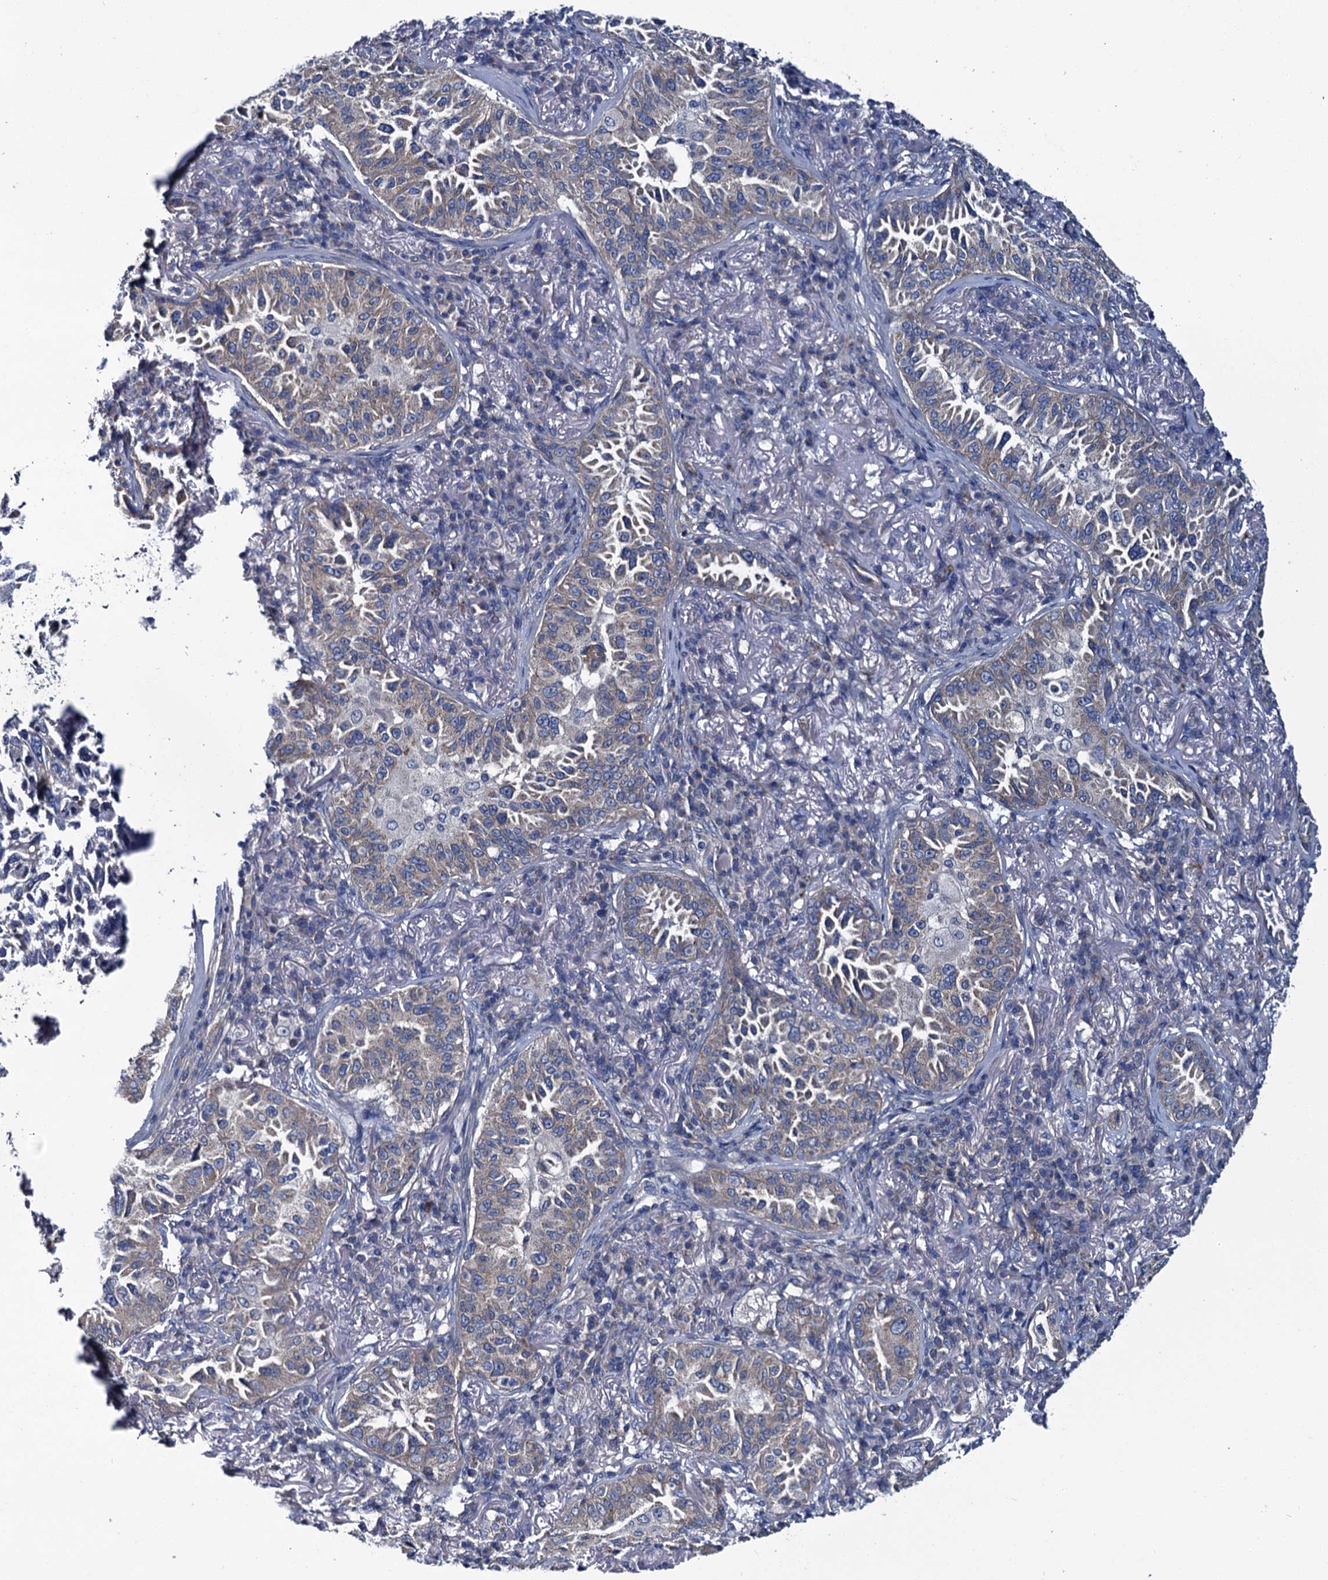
{"staining": {"intensity": "weak", "quantity": "25%-75%", "location": "cytoplasmic/membranous"}, "tissue": "lung cancer", "cell_type": "Tumor cells", "image_type": "cancer", "snomed": [{"axis": "morphology", "description": "Adenocarcinoma, NOS"}, {"axis": "topography", "description": "Lung"}], "caption": "Immunohistochemical staining of human adenocarcinoma (lung) reveals weak cytoplasmic/membranous protein expression in approximately 25%-75% of tumor cells.", "gene": "CEP295", "patient": {"sex": "female", "age": 69}}